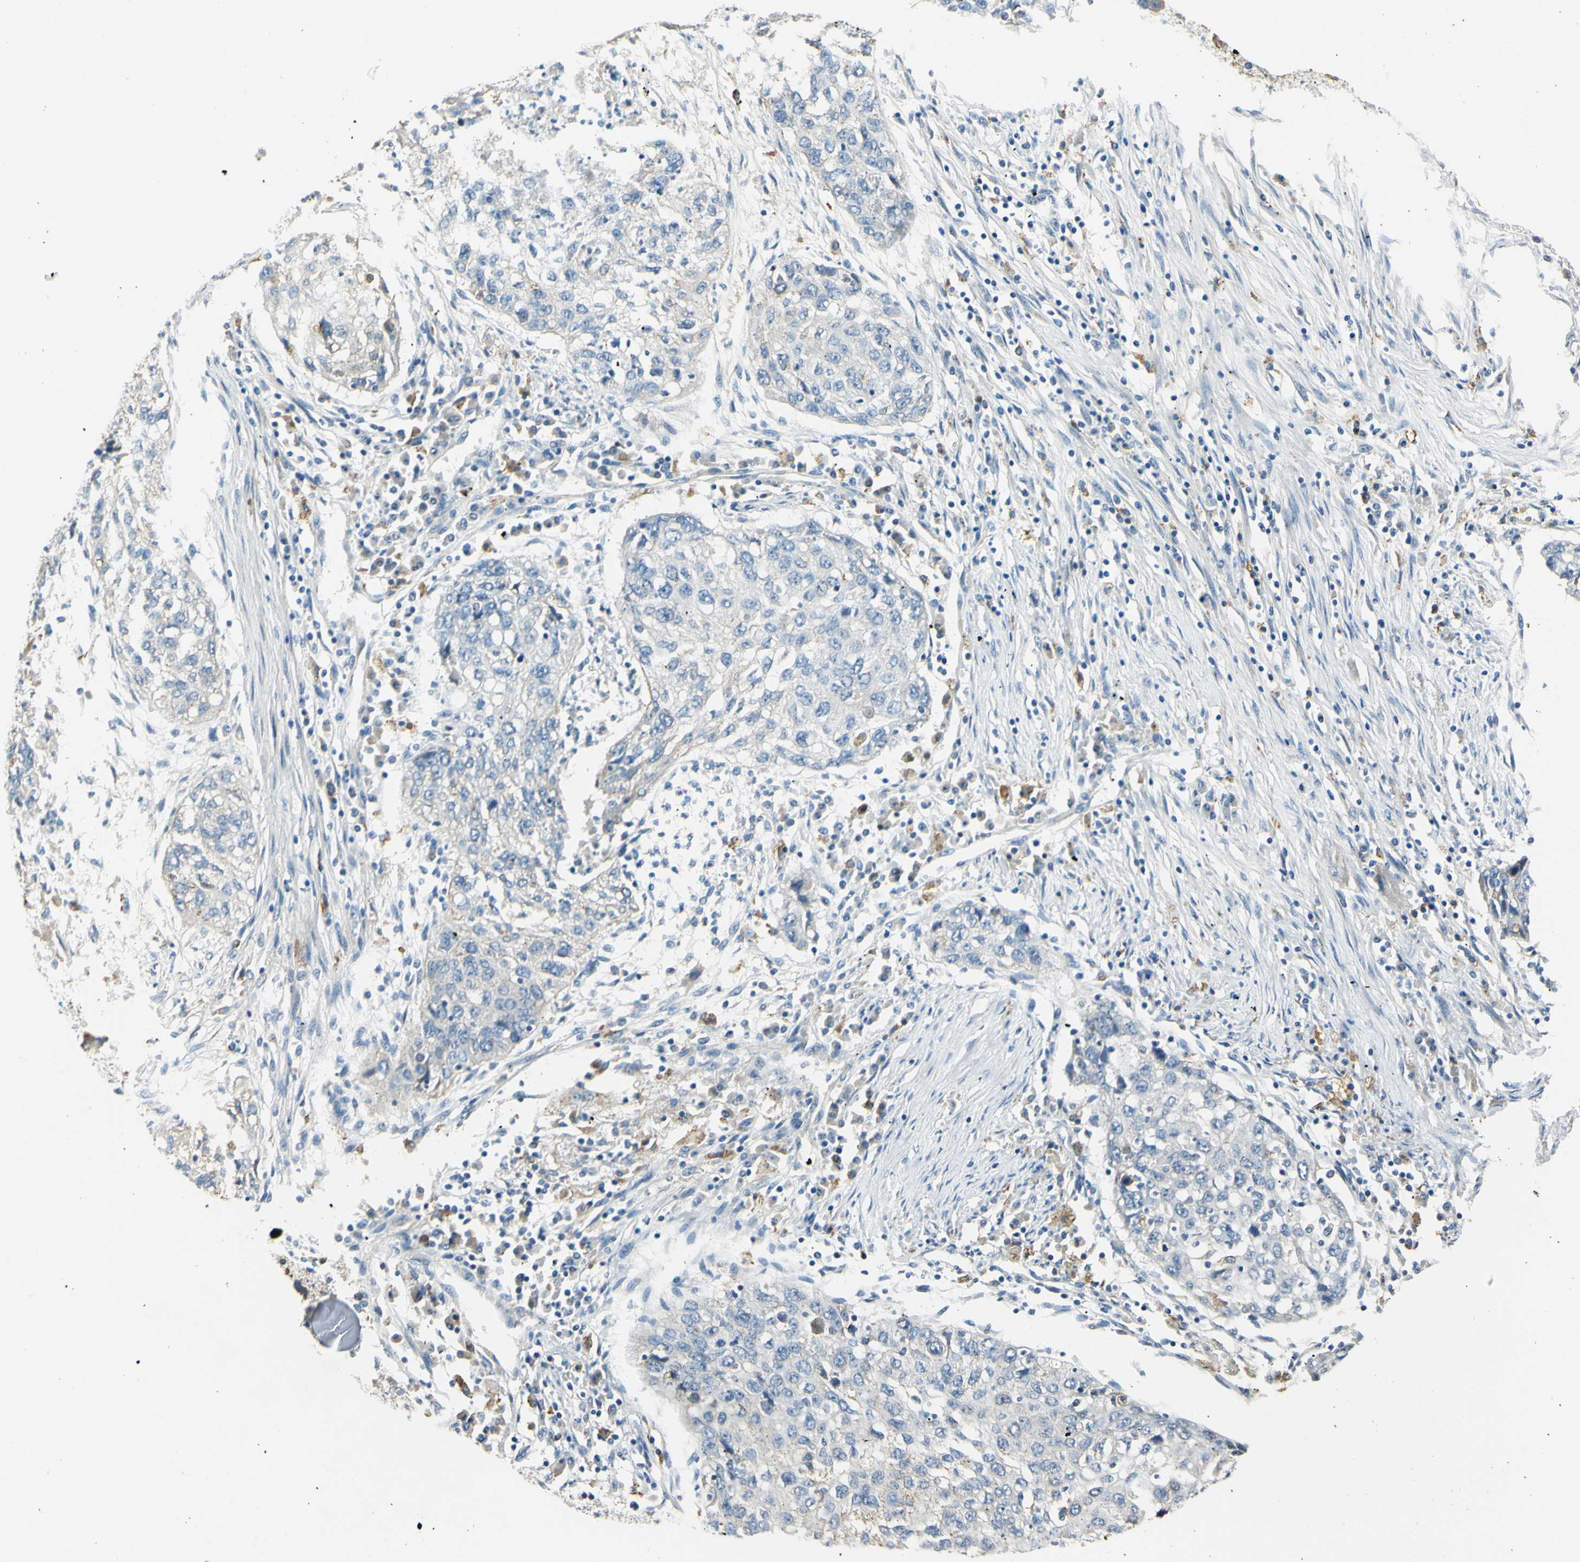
{"staining": {"intensity": "negative", "quantity": "none", "location": "none"}, "tissue": "lung cancer", "cell_type": "Tumor cells", "image_type": "cancer", "snomed": [{"axis": "morphology", "description": "Squamous cell carcinoma, NOS"}, {"axis": "topography", "description": "Lung"}], "caption": "High magnification brightfield microscopy of lung squamous cell carcinoma stained with DAB (brown) and counterstained with hematoxylin (blue): tumor cells show no significant expression.", "gene": "LAMA3", "patient": {"sex": "female", "age": 63}}